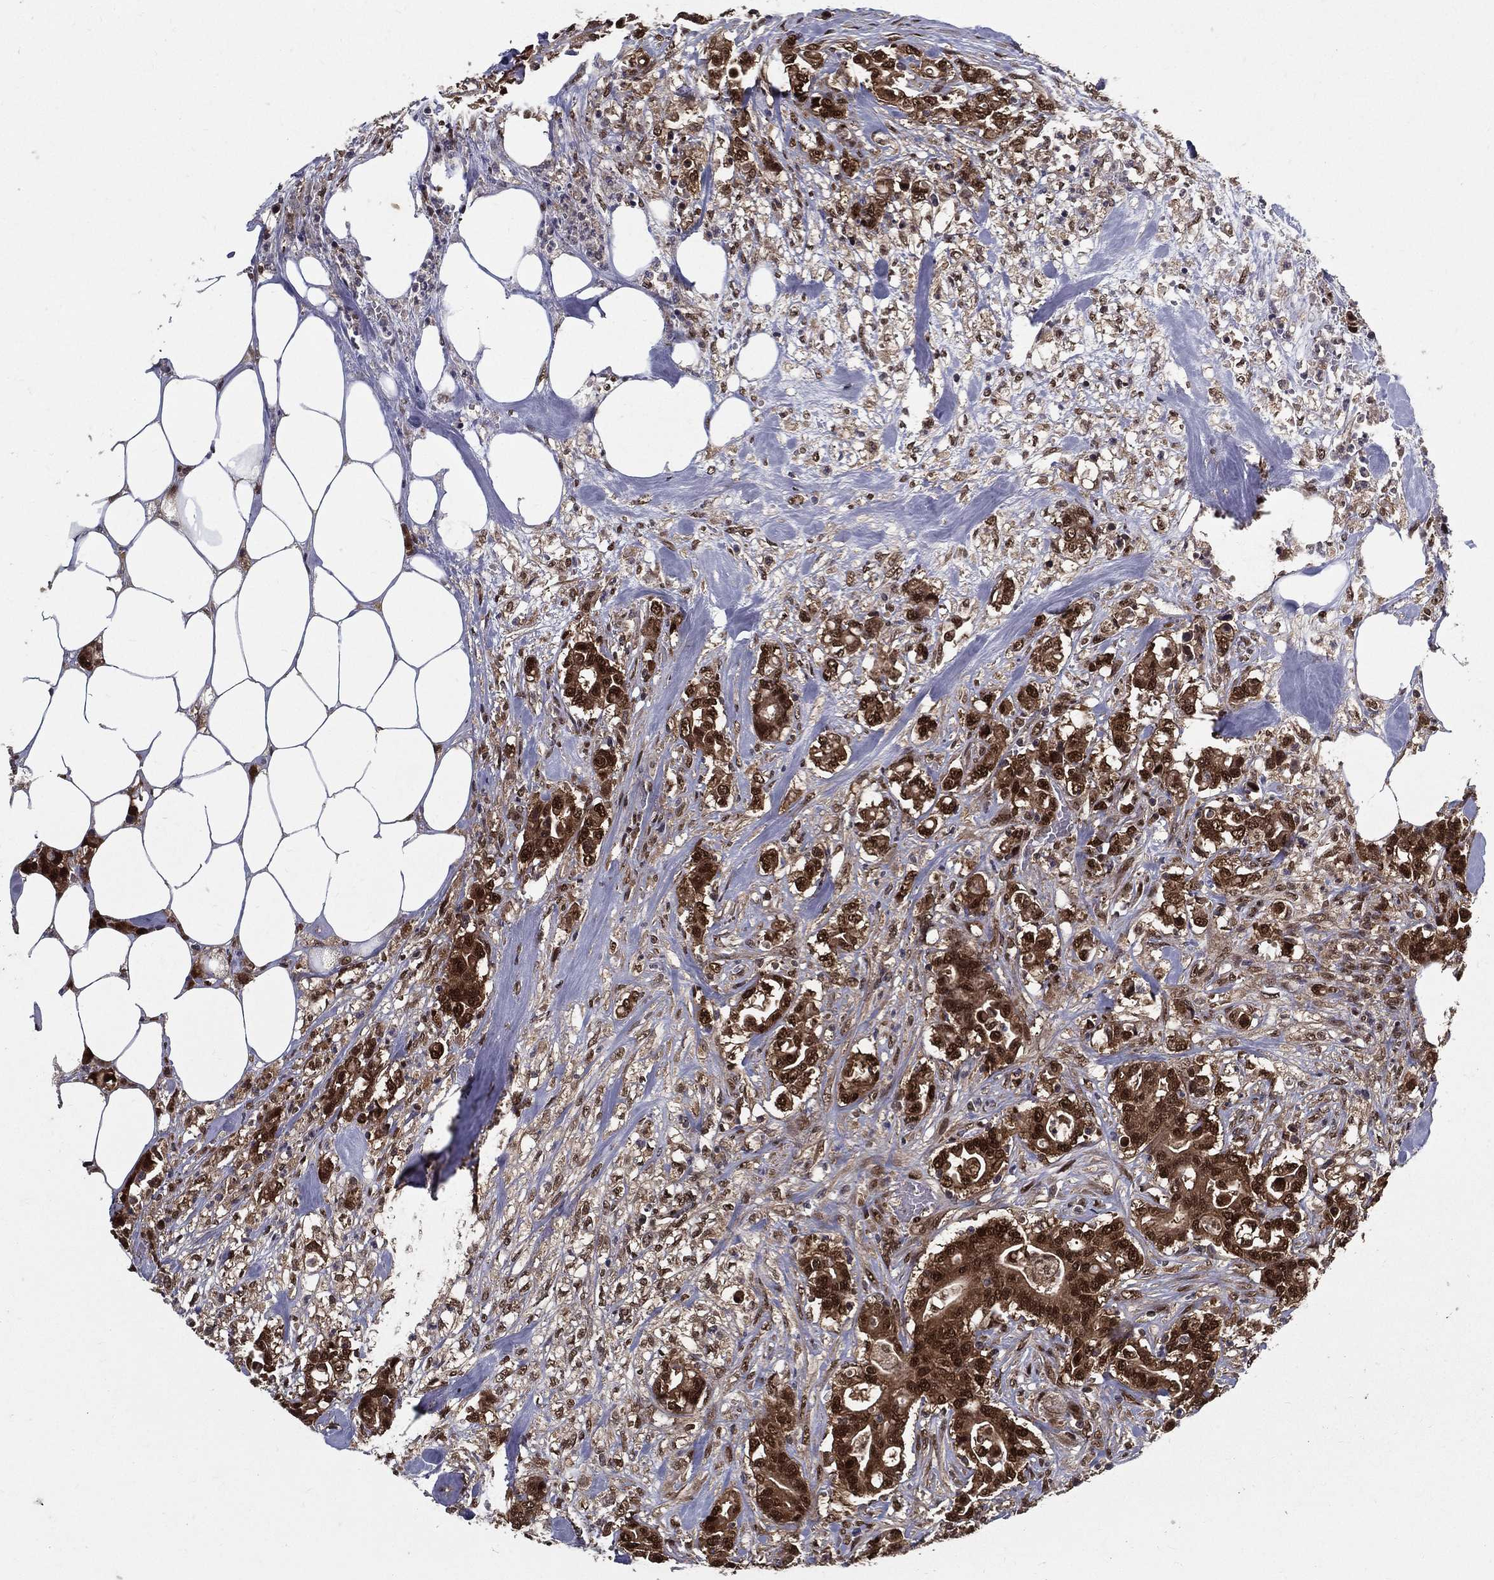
{"staining": {"intensity": "strong", "quantity": ">75%", "location": "cytoplasmic/membranous,nuclear"}, "tissue": "colorectal cancer", "cell_type": "Tumor cells", "image_type": "cancer", "snomed": [{"axis": "morphology", "description": "Adenocarcinoma, NOS"}, {"axis": "topography", "description": "Colon"}], "caption": "Adenocarcinoma (colorectal) stained for a protein (brown) exhibits strong cytoplasmic/membranous and nuclear positive staining in about >75% of tumor cells.", "gene": "CARM1", "patient": {"sex": "female", "age": 69}}